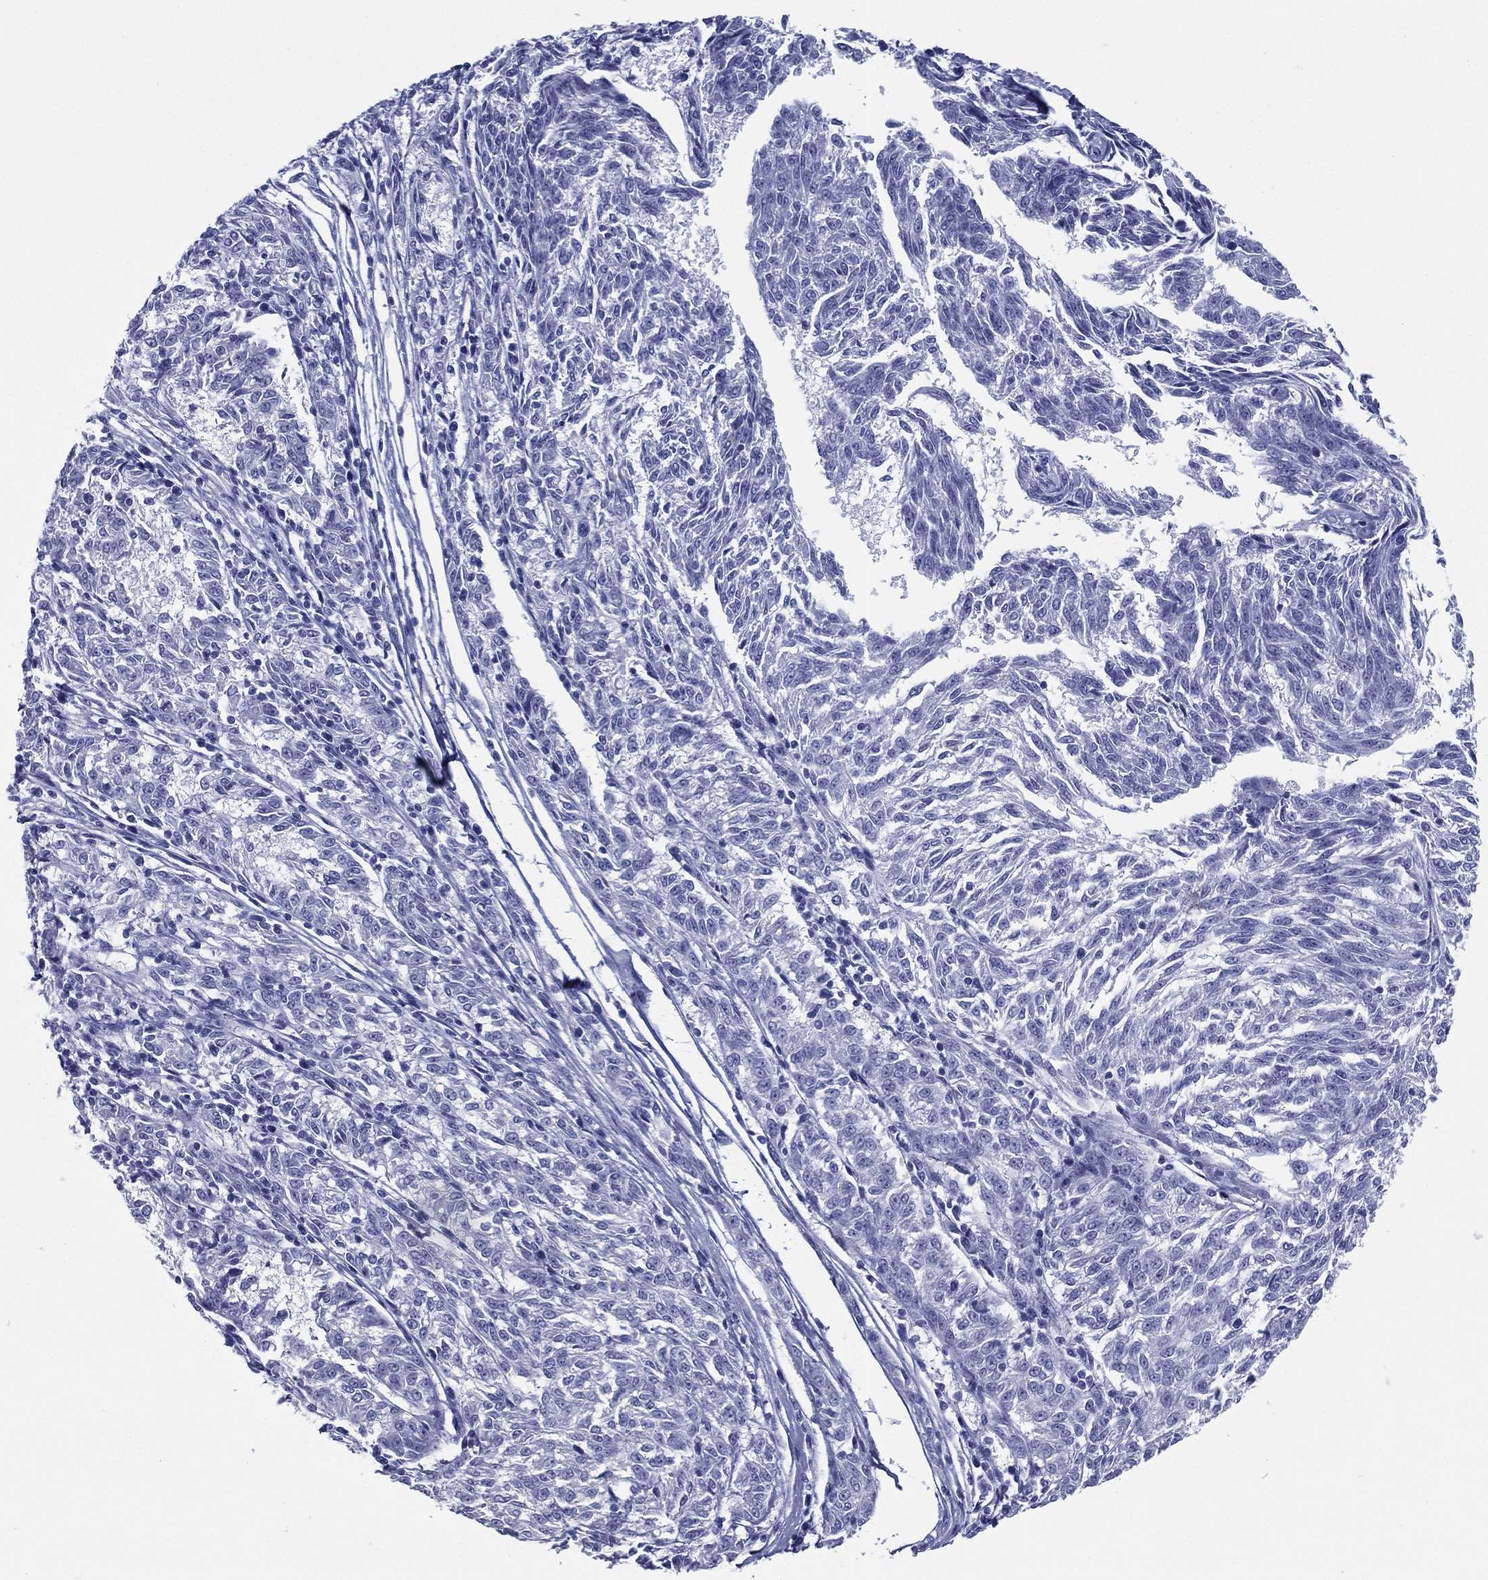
{"staining": {"intensity": "negative", "quantity": "none", "location": "none"}, "tissue": "melanoma", "cell_type": "Tumor cells", "image_type": "cancer", "snomed": [{"axis": "morphology", "description": "Malignant melanoma, NOS"}, {"axis": "topography", "description": "Skin"}], "caption": "The micrograph displays no staining of tumor cells in malignant melanoma. Nuclei are stained in blue.", "gene": "RSPH4A", "patient": {"sex": "female", "age": 72}}